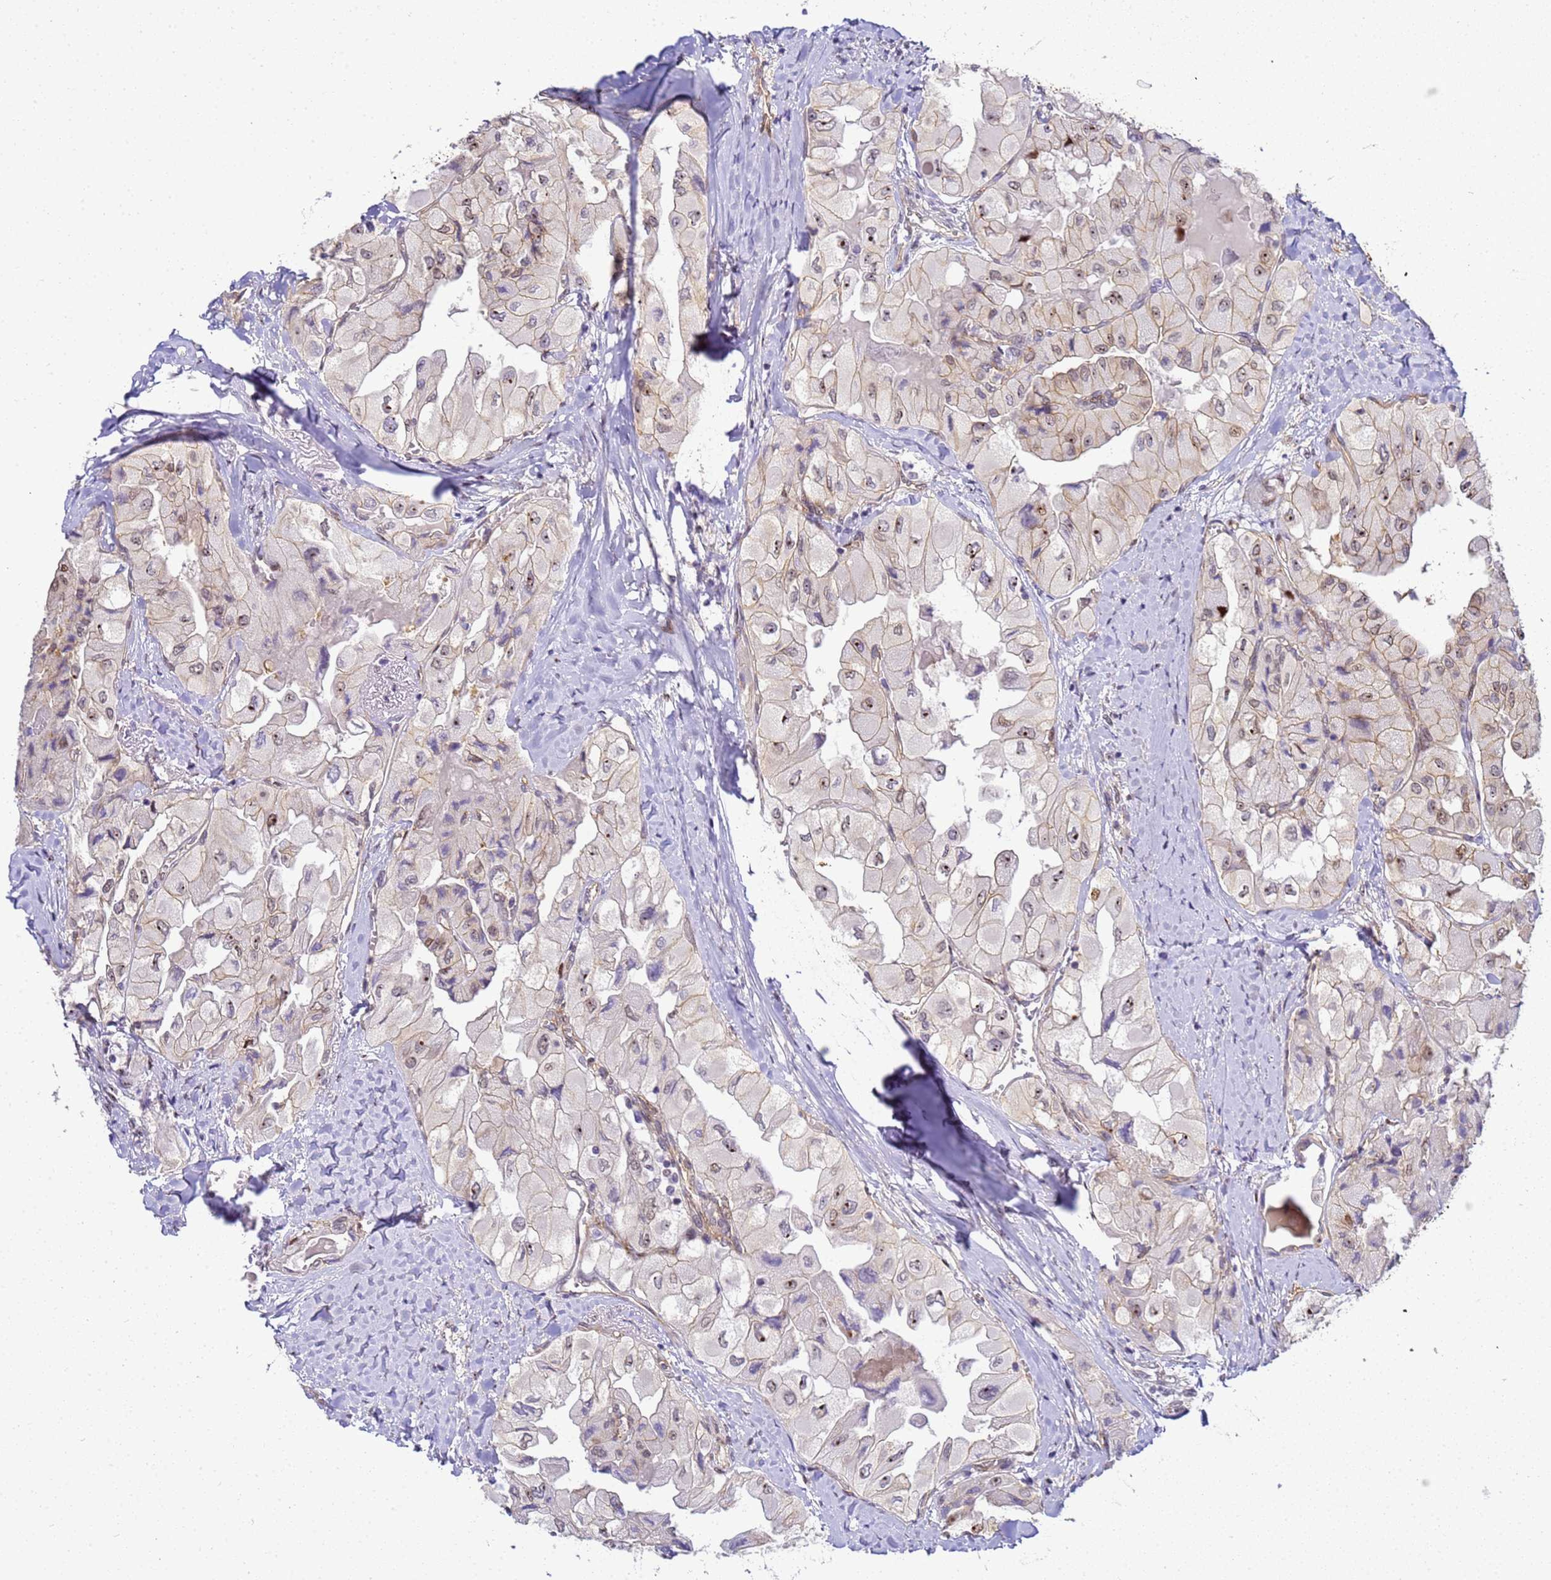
{"staining": {"intensity": "weak", "quantity": "<25%", "location": "cytoplasmic/membranous"}, "tissue": "thyroid cancer", "cell_type": "Tumor cells", "image_type": "cancer", "snomed": [{"axis": "morphology", "description": "Normal tissue, NOS"}, {"axis": "morphology", "description": "Papillary adenocarcinoma, NOS"}, {"axis": "topography", "description": "Thyroid gland"}], "caption": "There is no significant positivity in tumor cells of papillary adenocarcinoma (thyroid).", "gene": "GON4L", "patient": {"sex": "female", "age": 59}}